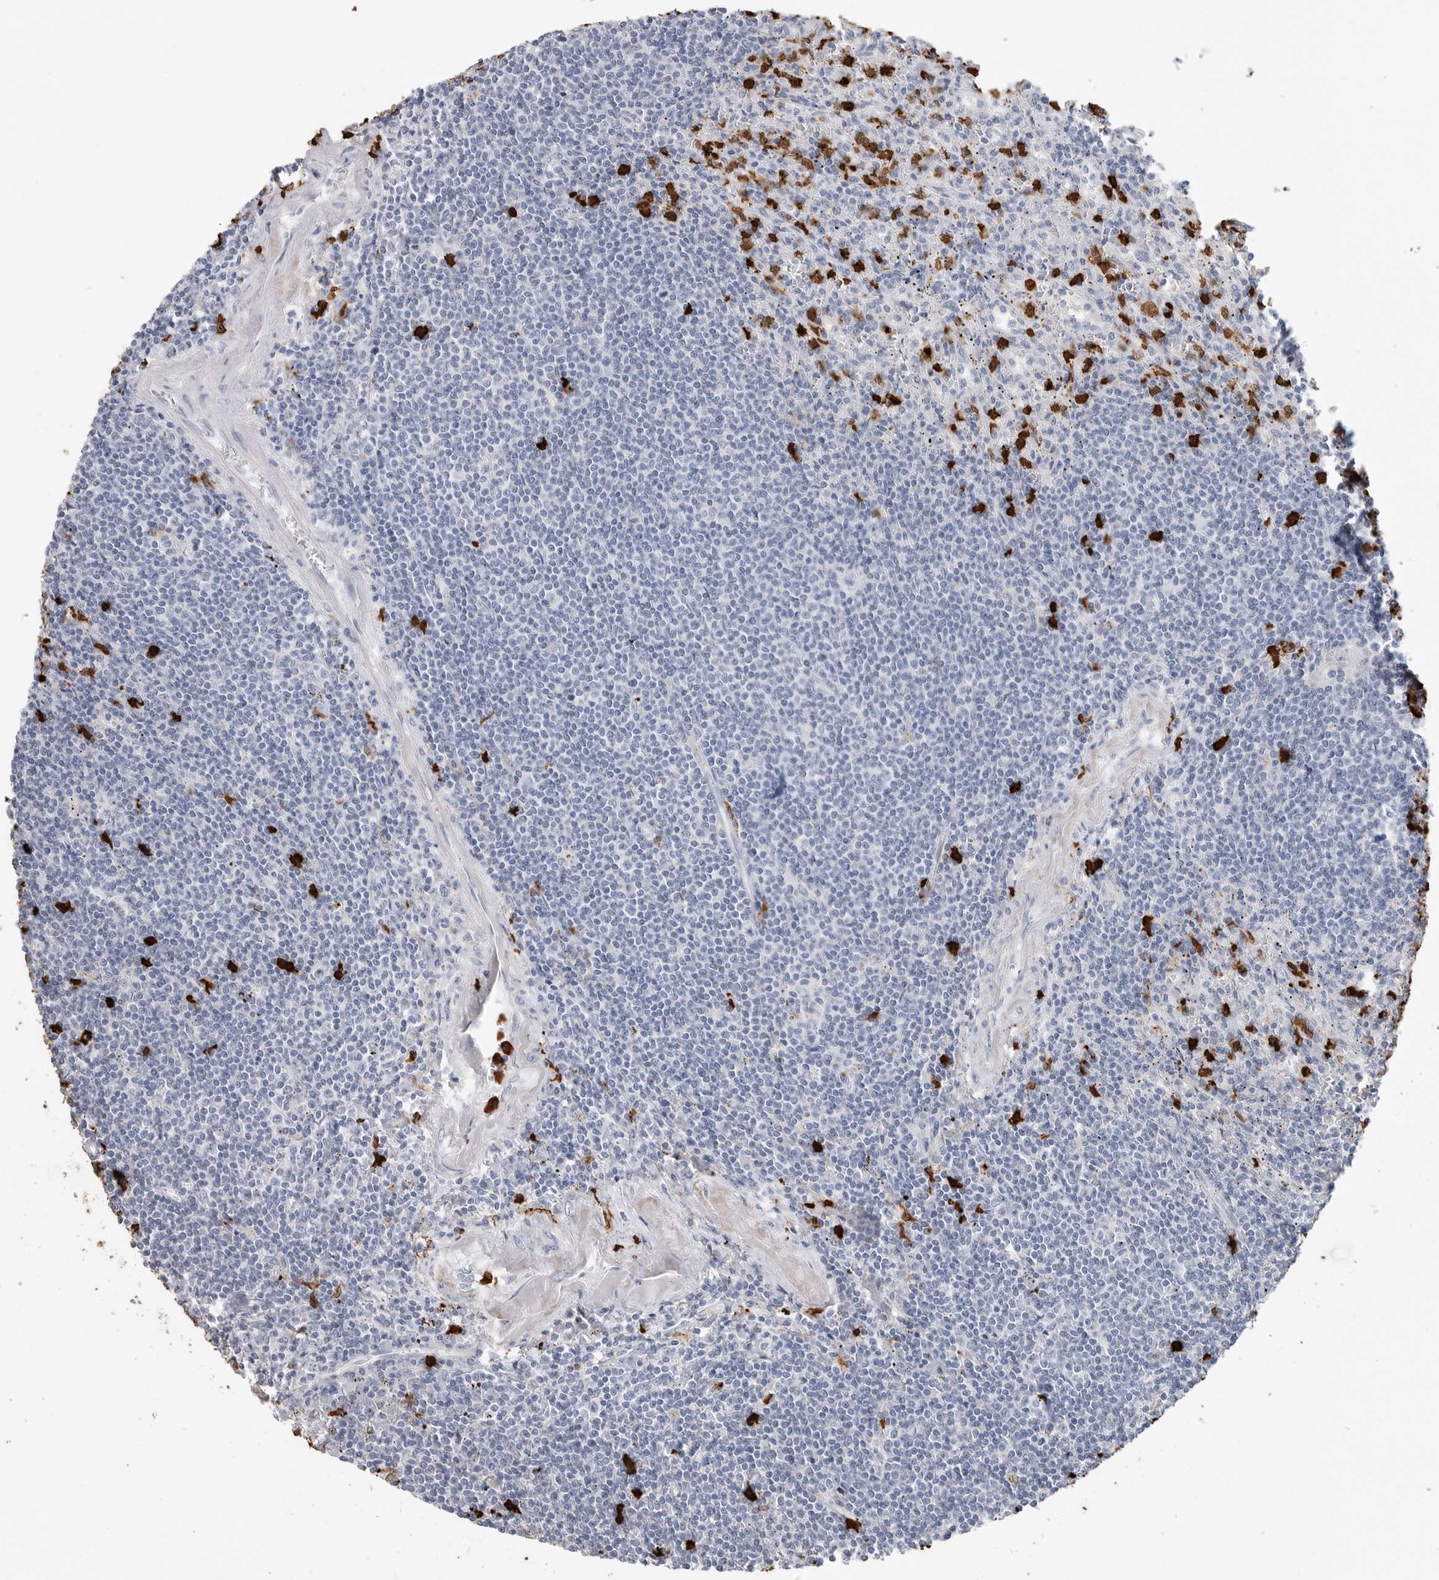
{"staining": {"intensity": "negative", "quantity": "none", "location": "none"}, "tissue": "lymphoma", "cell_type": "Tumor cells", "image_type": "cancer", "snomed": [{"axis": "morphology", "description": "Malignant lymphoma, non-Hodgkin's type, Low grade"}, {"axis": "topography", "description": "Spleen"}], "caption": "The histopathology image reveals no staining of tumor cells in lymphoma.", "gene": "CYB561D1", "patient": {"sex": "male", "age": 76}}